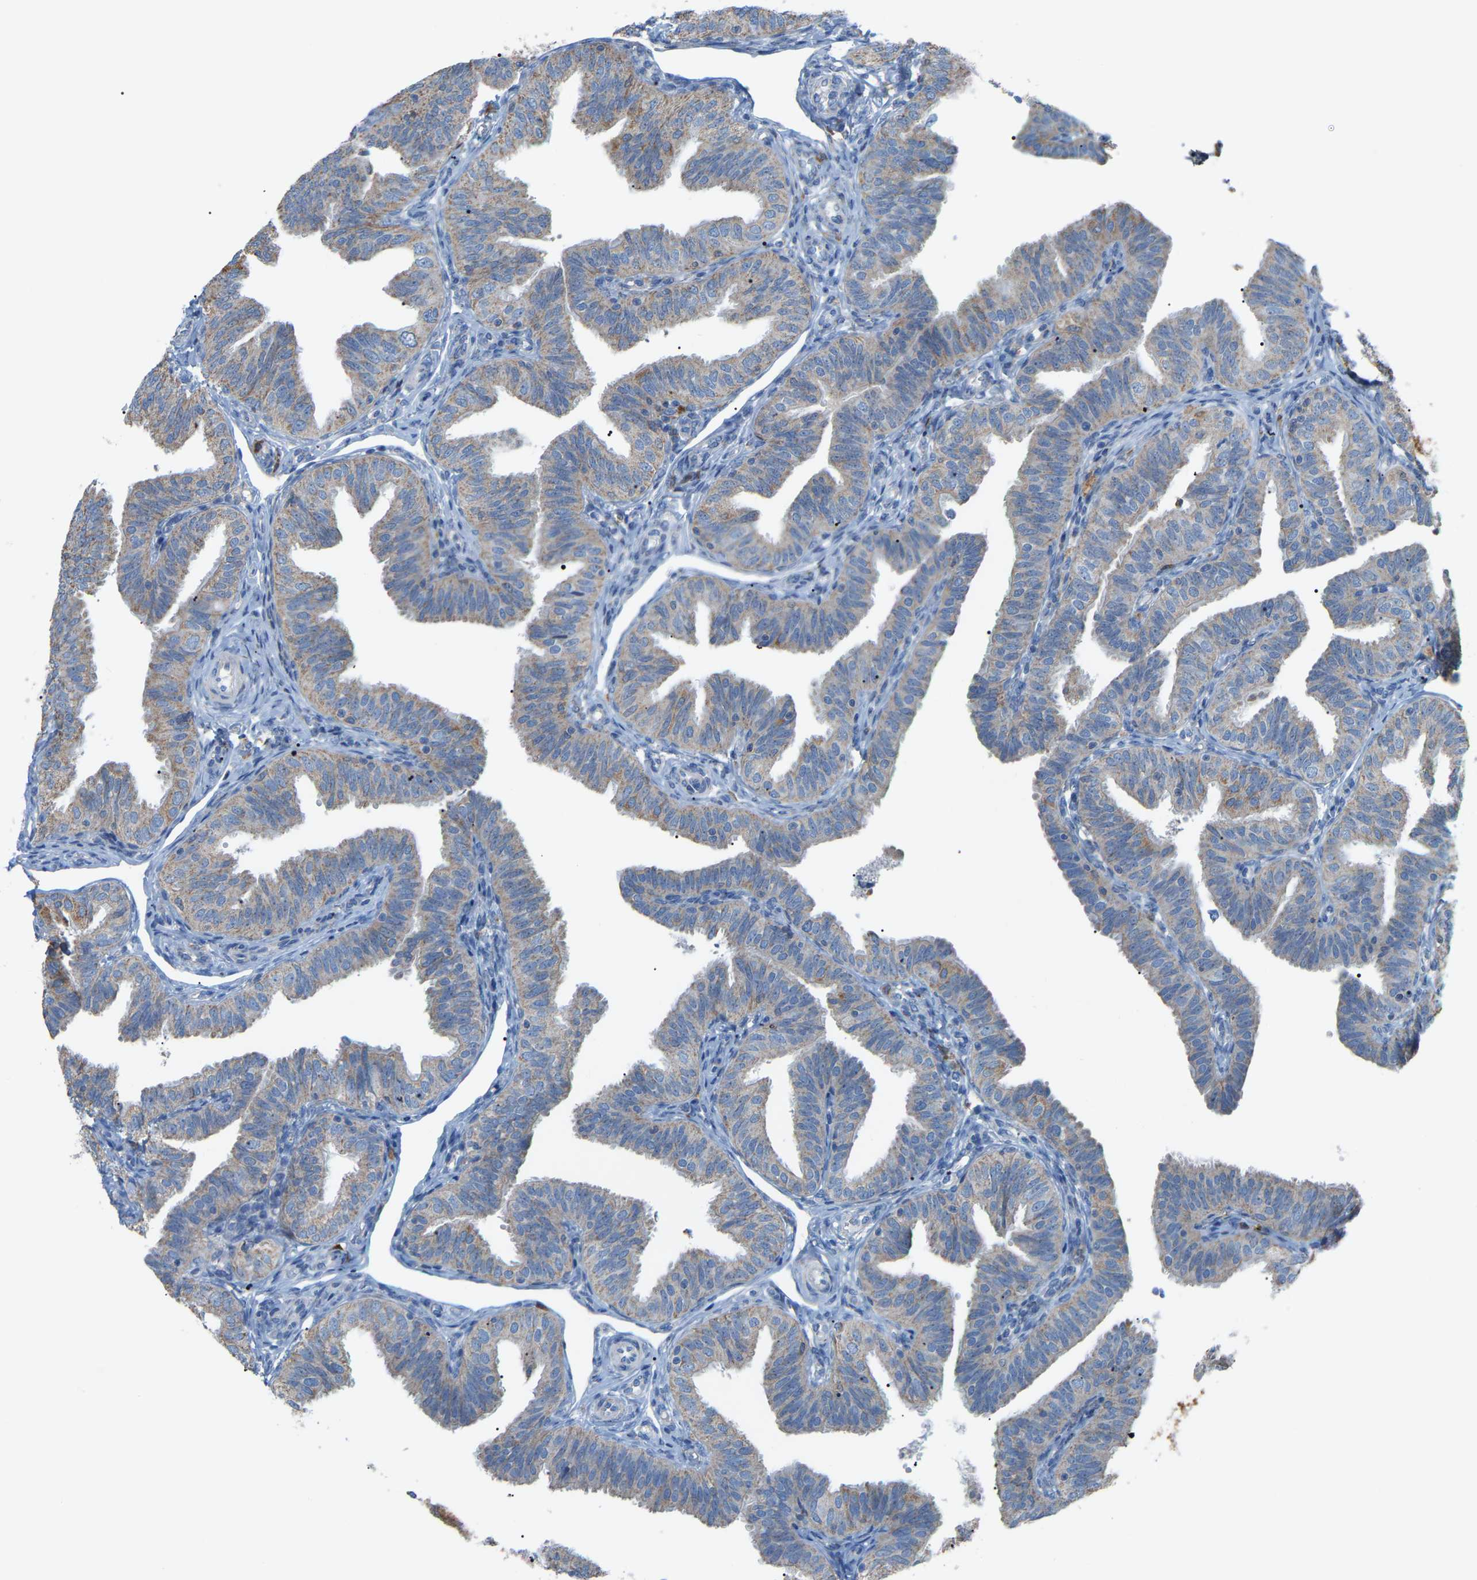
{"staining": {"intensity": "weak", "quantity": "25%-75%", "location": "cytoplasmic/membranous"}, "tissue": "fallopian tube", "cell_type": "Glandular cells", "image_type": "normal", "snomed": [{"axis": "morphology", "description": "Normal tissue, NOS"}, {"axis": "topography", "description": "Fallopian tube"}], "caption": "Immunohistochemical staining of unremarkable human fallopian tube reveals weak cytoplasmic/membranous protein positivity in about 25%-75% of glandular cells.", "gene": "CROT", "patient": {"sex": "female", "age": 35}}